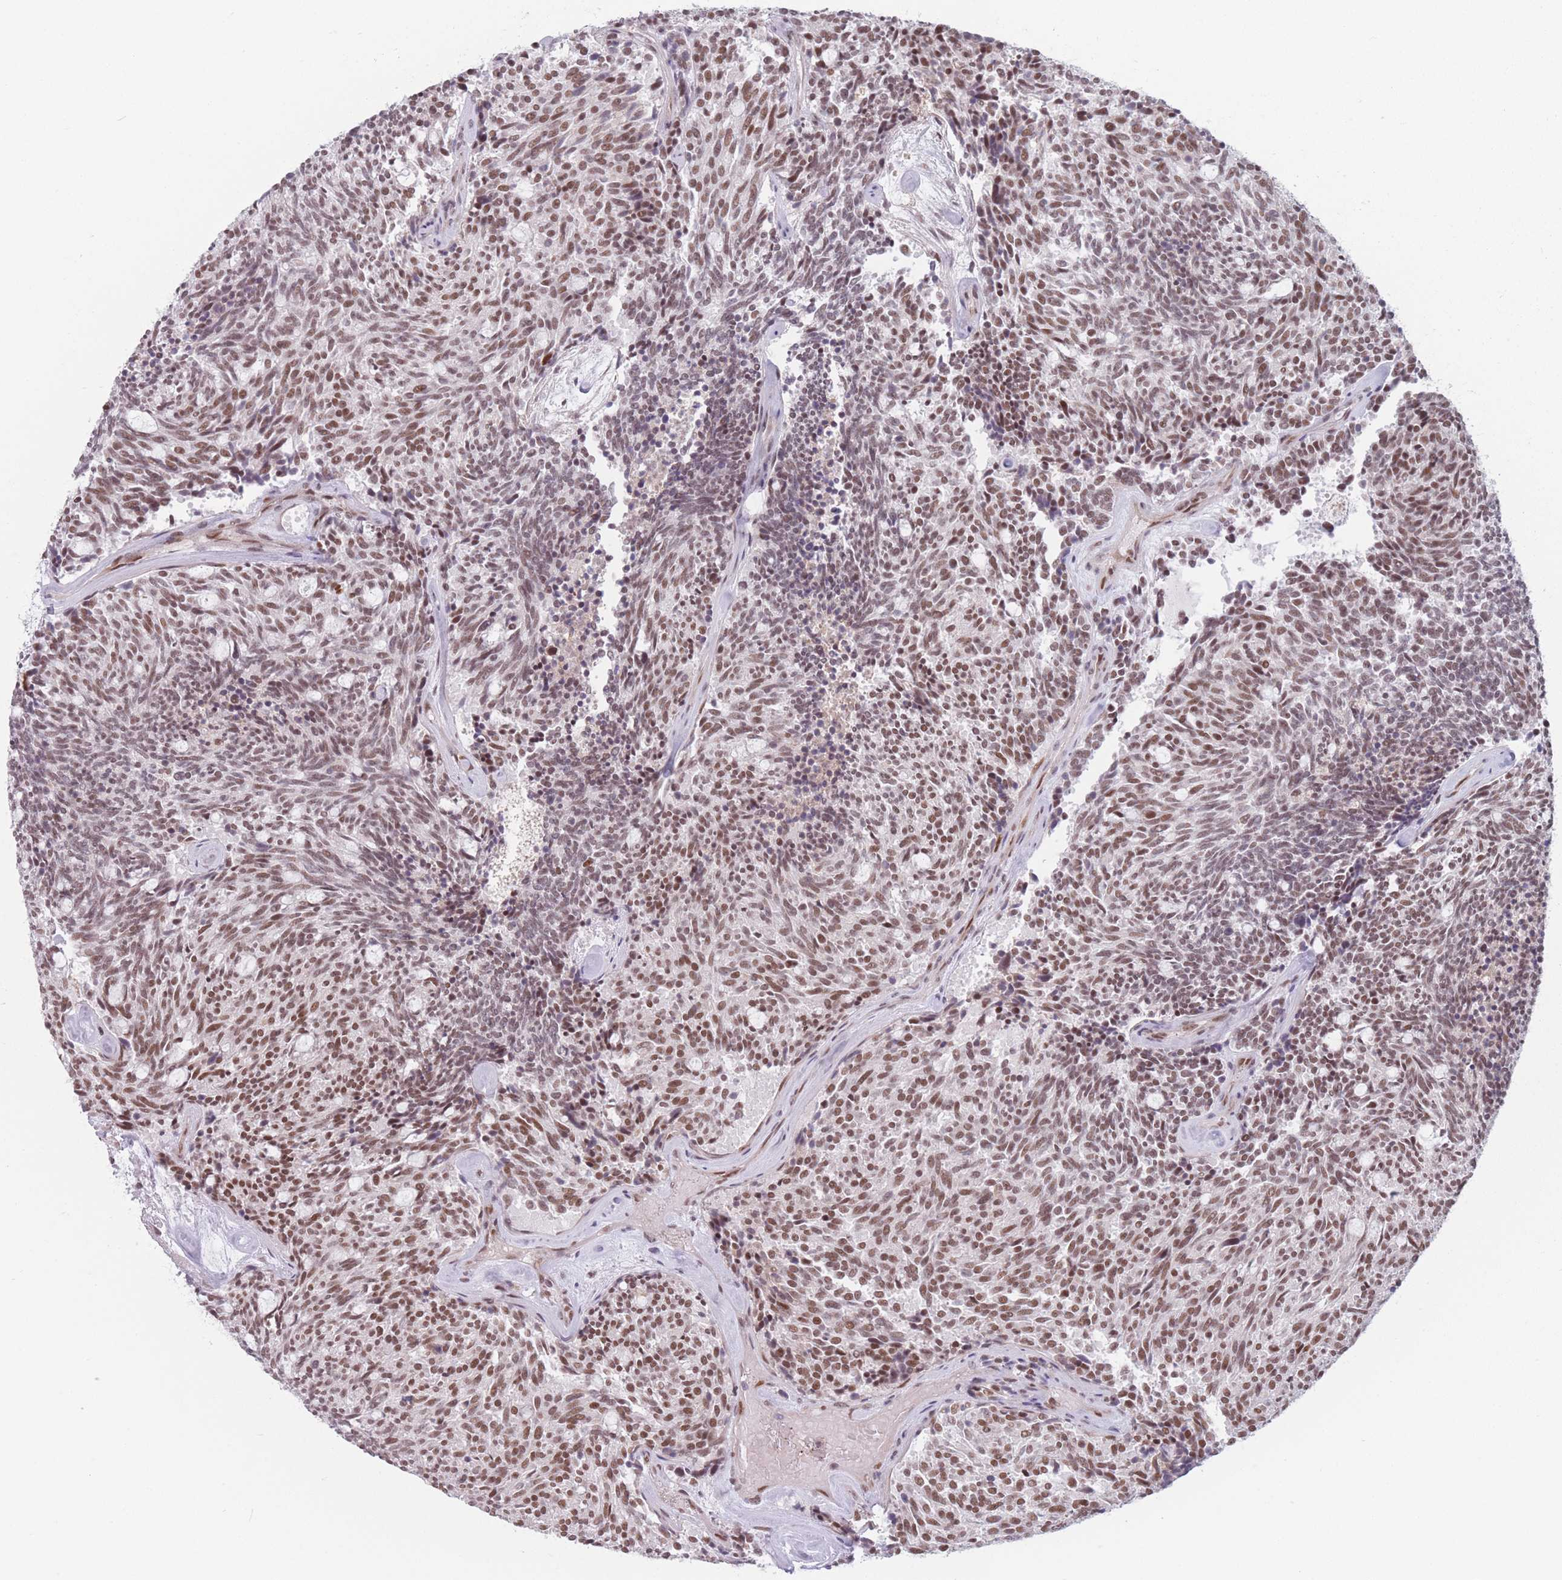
{"staining": {"intensity": "moderate", "quantity": ">75%", "location": "nuclear"}, "tissue": "carcinoid", "cell_type": "Tumor cells", "image_type": "cancer", "snomed": [{"axis": "morphology", "description": "Carcinoid, malignant, NOS"}, {"axis": "topography", "description": "Pancreas"}], "caption": "Carcinoid stained for a protein shows moderate nuclear positivity in tumor cells. The staining was performed using DAB (3,3'-diaminobenzidine), with brown indicating positive protein expression. Nuclei are stained blue with hematoxylin.", "gene": "SUPT6H", "patient": {"sex": "female", "age": 54}}